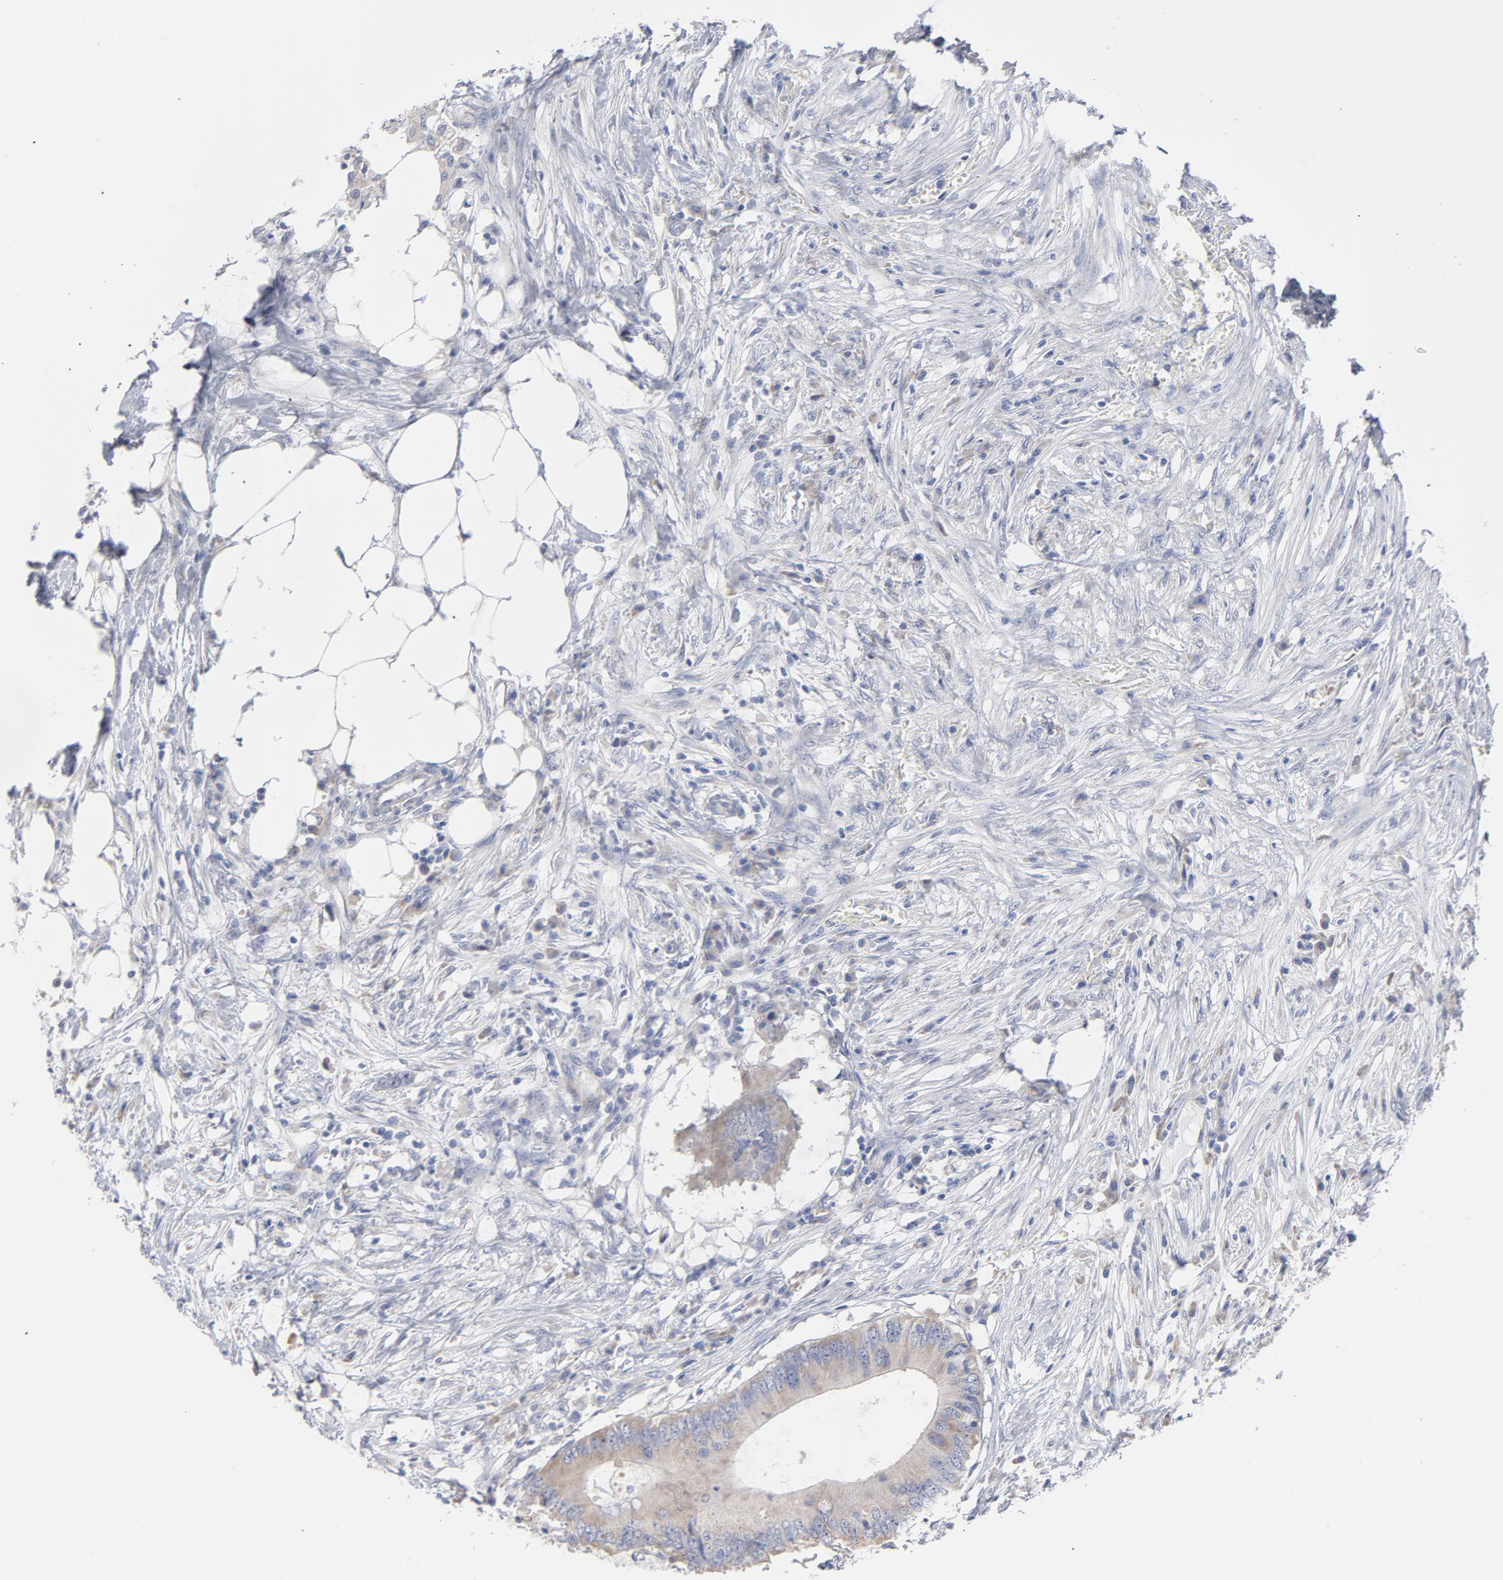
{"staining": {"intensity": "weak", "quantity": "25%-75%", "location": "cytoplasmic/membranous"}, "tissue": "colorectal cancer", "cell_type": "Tumor cells", "image_type": "cancer", "snomed": [{"axis": "morphology", "description": "Adenocarcinoma, NOS"}, {"axis": "topography", "description": "Colon"}], "caption": "Colorectal cancer (adenocarcinoma) was stained to show a protein in brown. There is low levels of weak cytoplasmic/membranous staining in approximately 25%-75% of tumor cells. The protein of interest is stained brown, and the nuclei are stained in blue (DAB (3,3'-diaminobenzidine) IHC with brightfield microscopy, high magnification).", "gene": "CPE", "patient": {"sex": "male", "age": 71}}